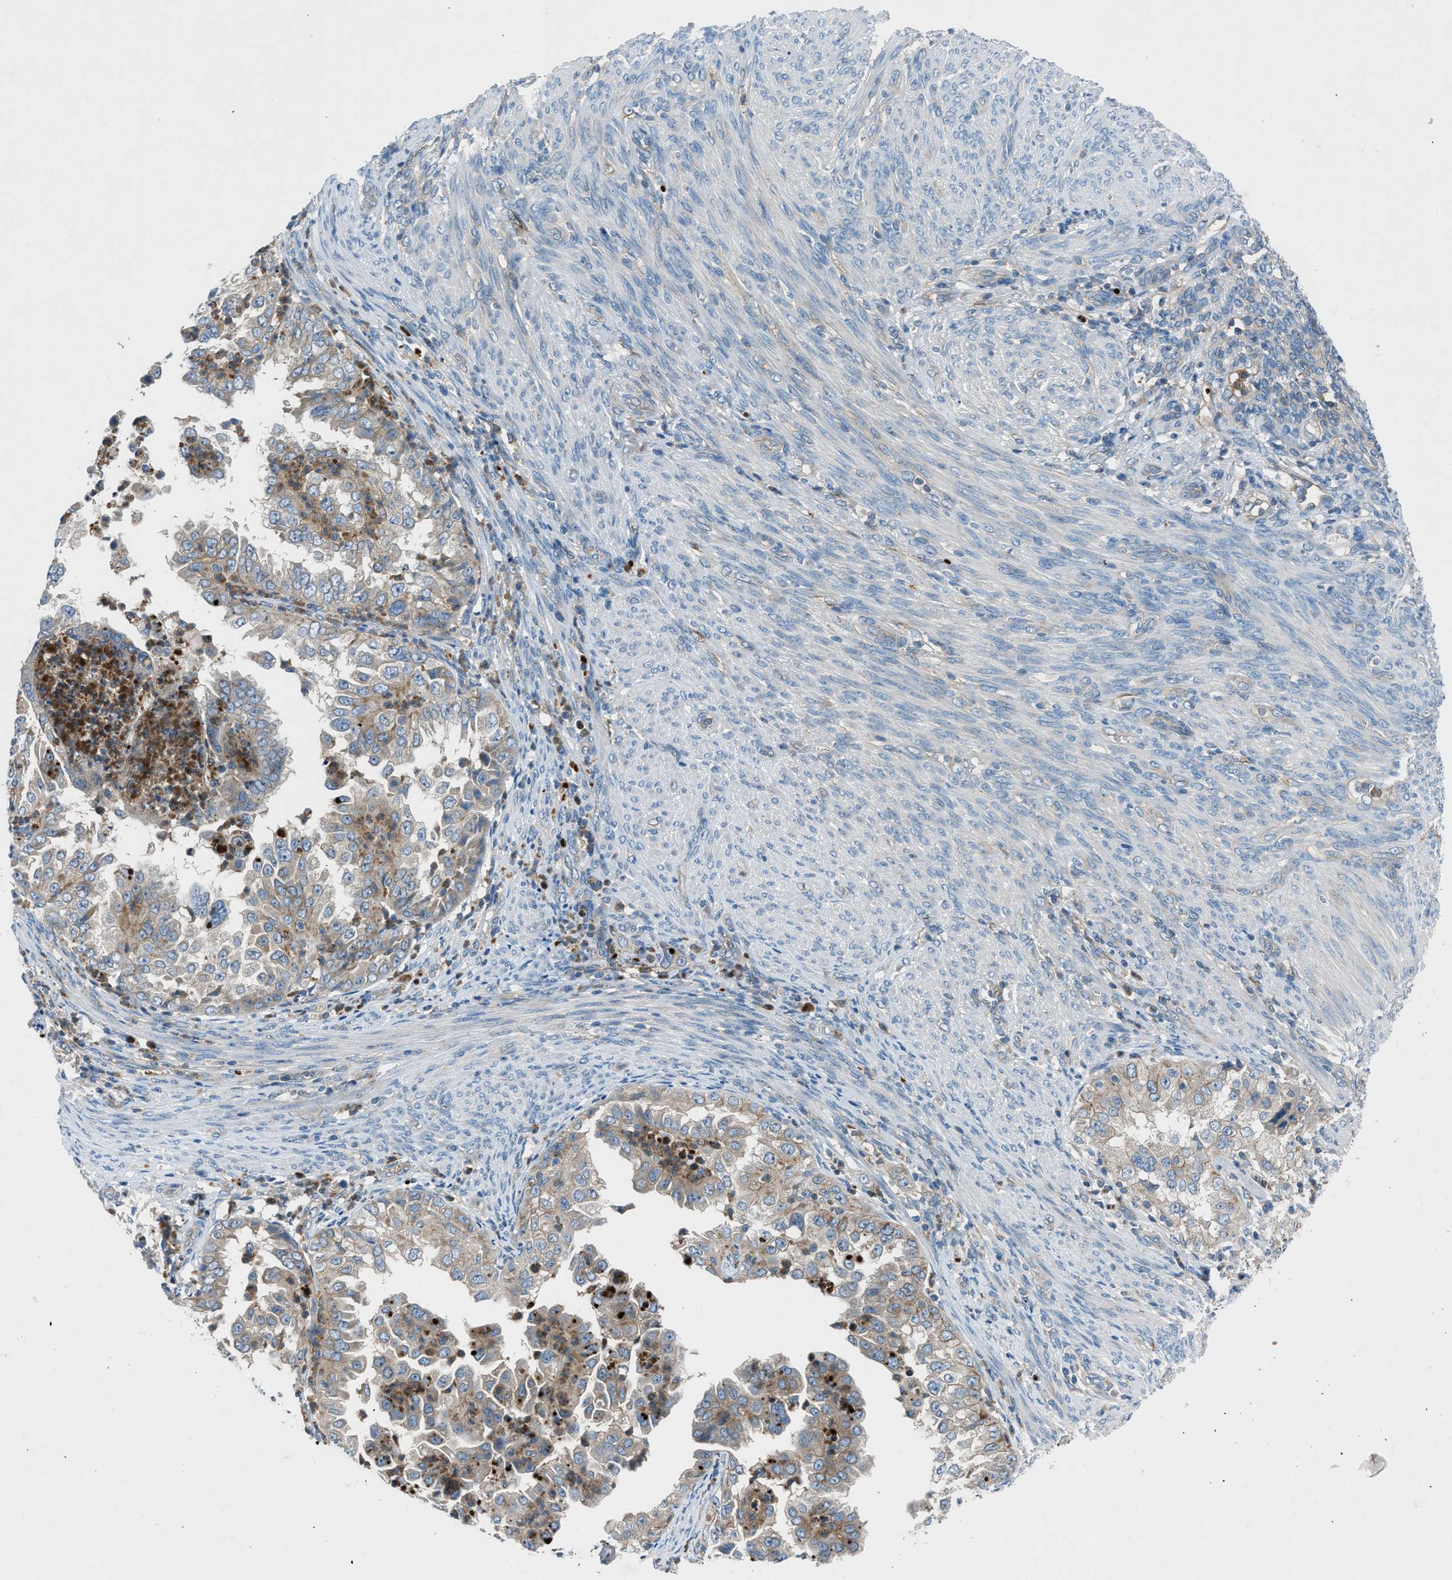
{"staining": {"intensity": "weak", "quantity": "25%-75%", "location": "cytoplasmic/membranous"}, "tissue": "endometrial cancer", "cell_type": "Tumor cells", "image_type": "cancer", "snomed": [{"axis": "morphology", "description": "Adenocarcinoma, NOS"}, {"axis": "topography", "description": "Endometrium"}], "caption": "Endometrial adenocarcinoma stained for a protein shows weak cytoplasmic/membranous positivity in tumor cells.", "gene": "BMP1", "patient": {"sex": "female", "age": 85}}